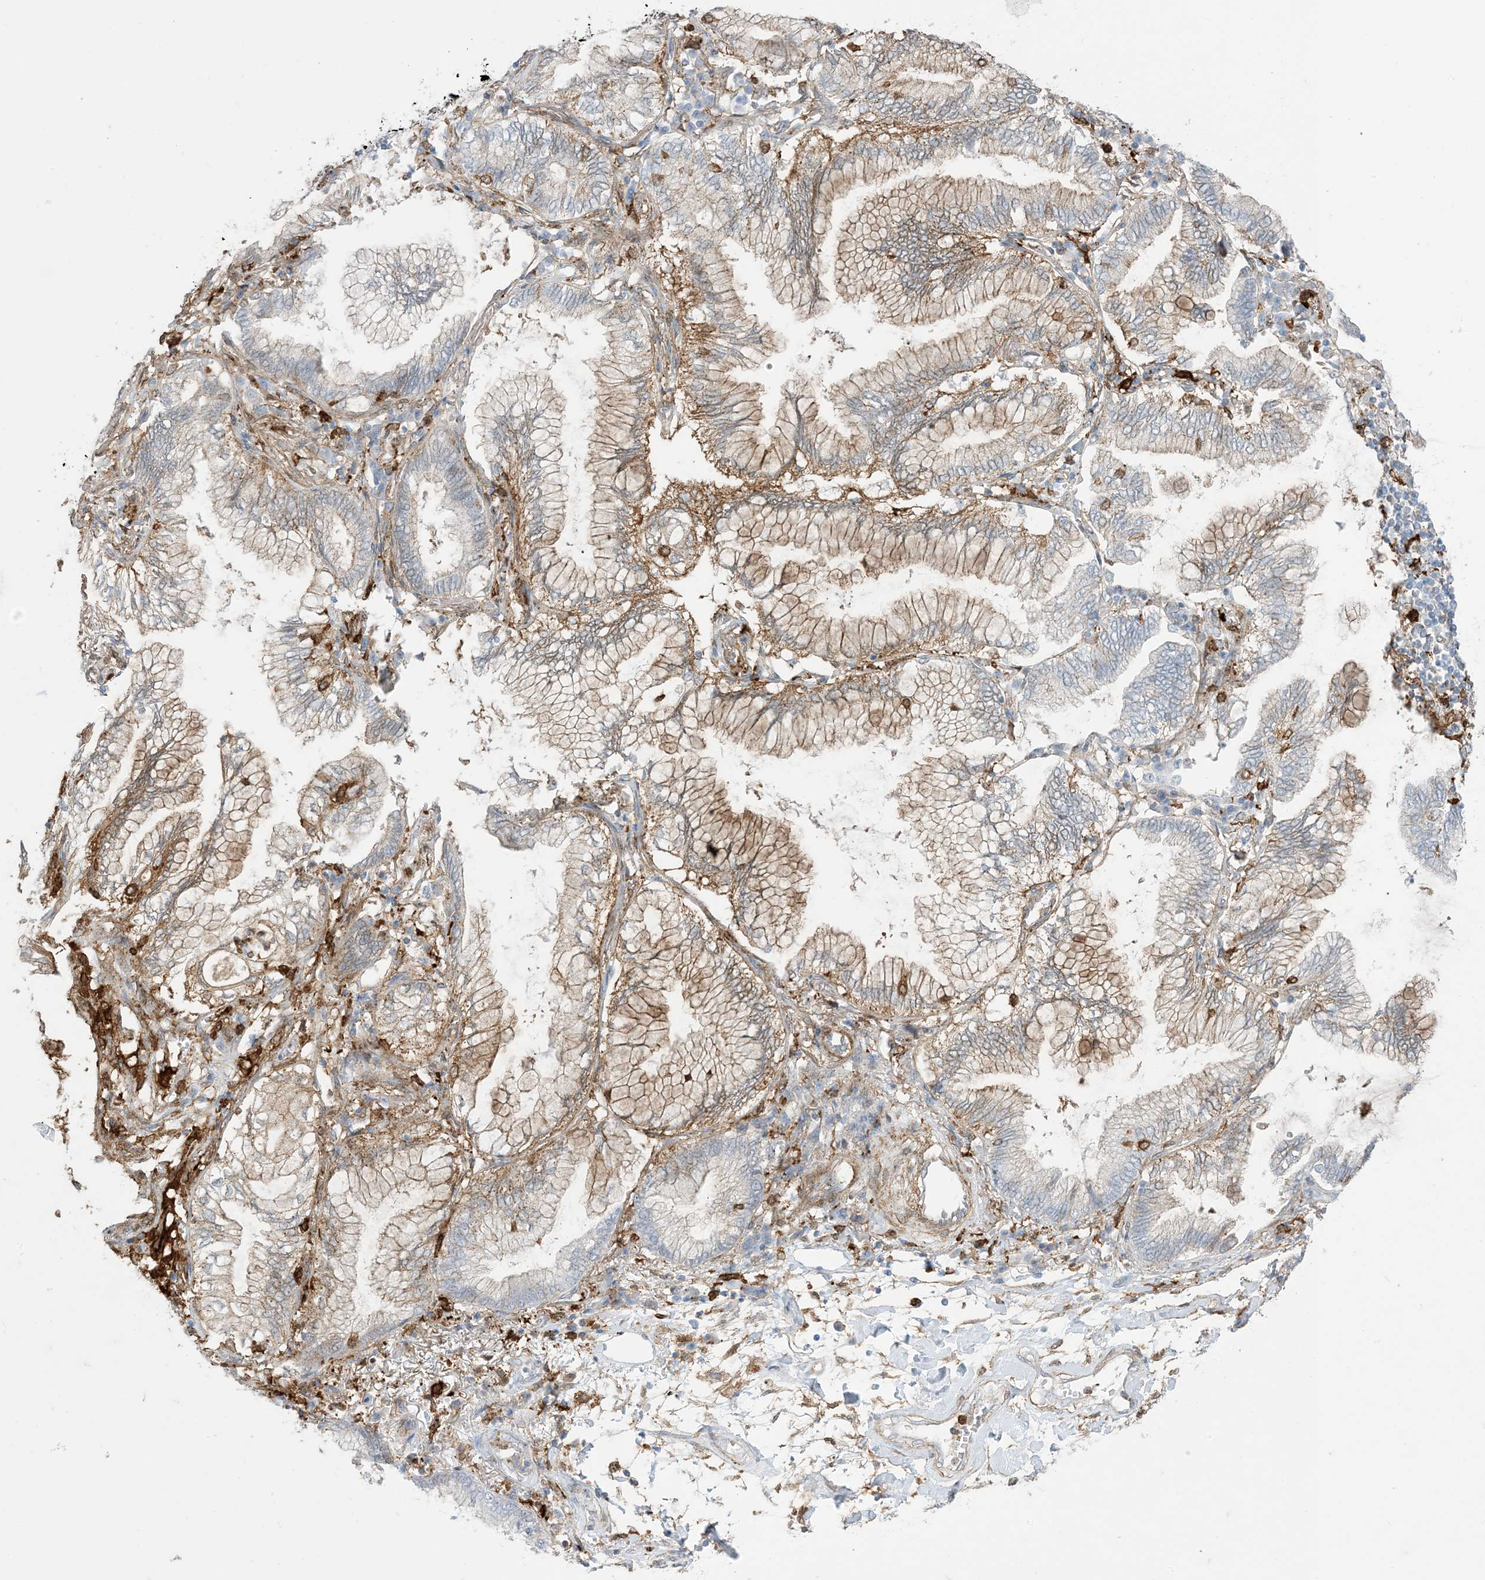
{"staining": {"intensity": "moderate", "quantity": ">75%", "location": "cytoplasmic/membranous"}, "tissue": "lung cancer", "cell_type": "Tumor cells", "image_type": "cancer", "snomed": [{"axis": "morphology", "description": "Adenocarcinoma, NOS"}, {"axis": "topography", "description": "Lung"}], "caption": "Immunohistochemistry (IHC) (DAB (3,3'-diaminobenzidine)) staining of human lung adenocarcinoma reveals moderate cytoplasmic/membranous protein positivity in approximately >75% of tumor cells.", "gene": "GSN", "patient": {"sex": "female", "age": 70}}